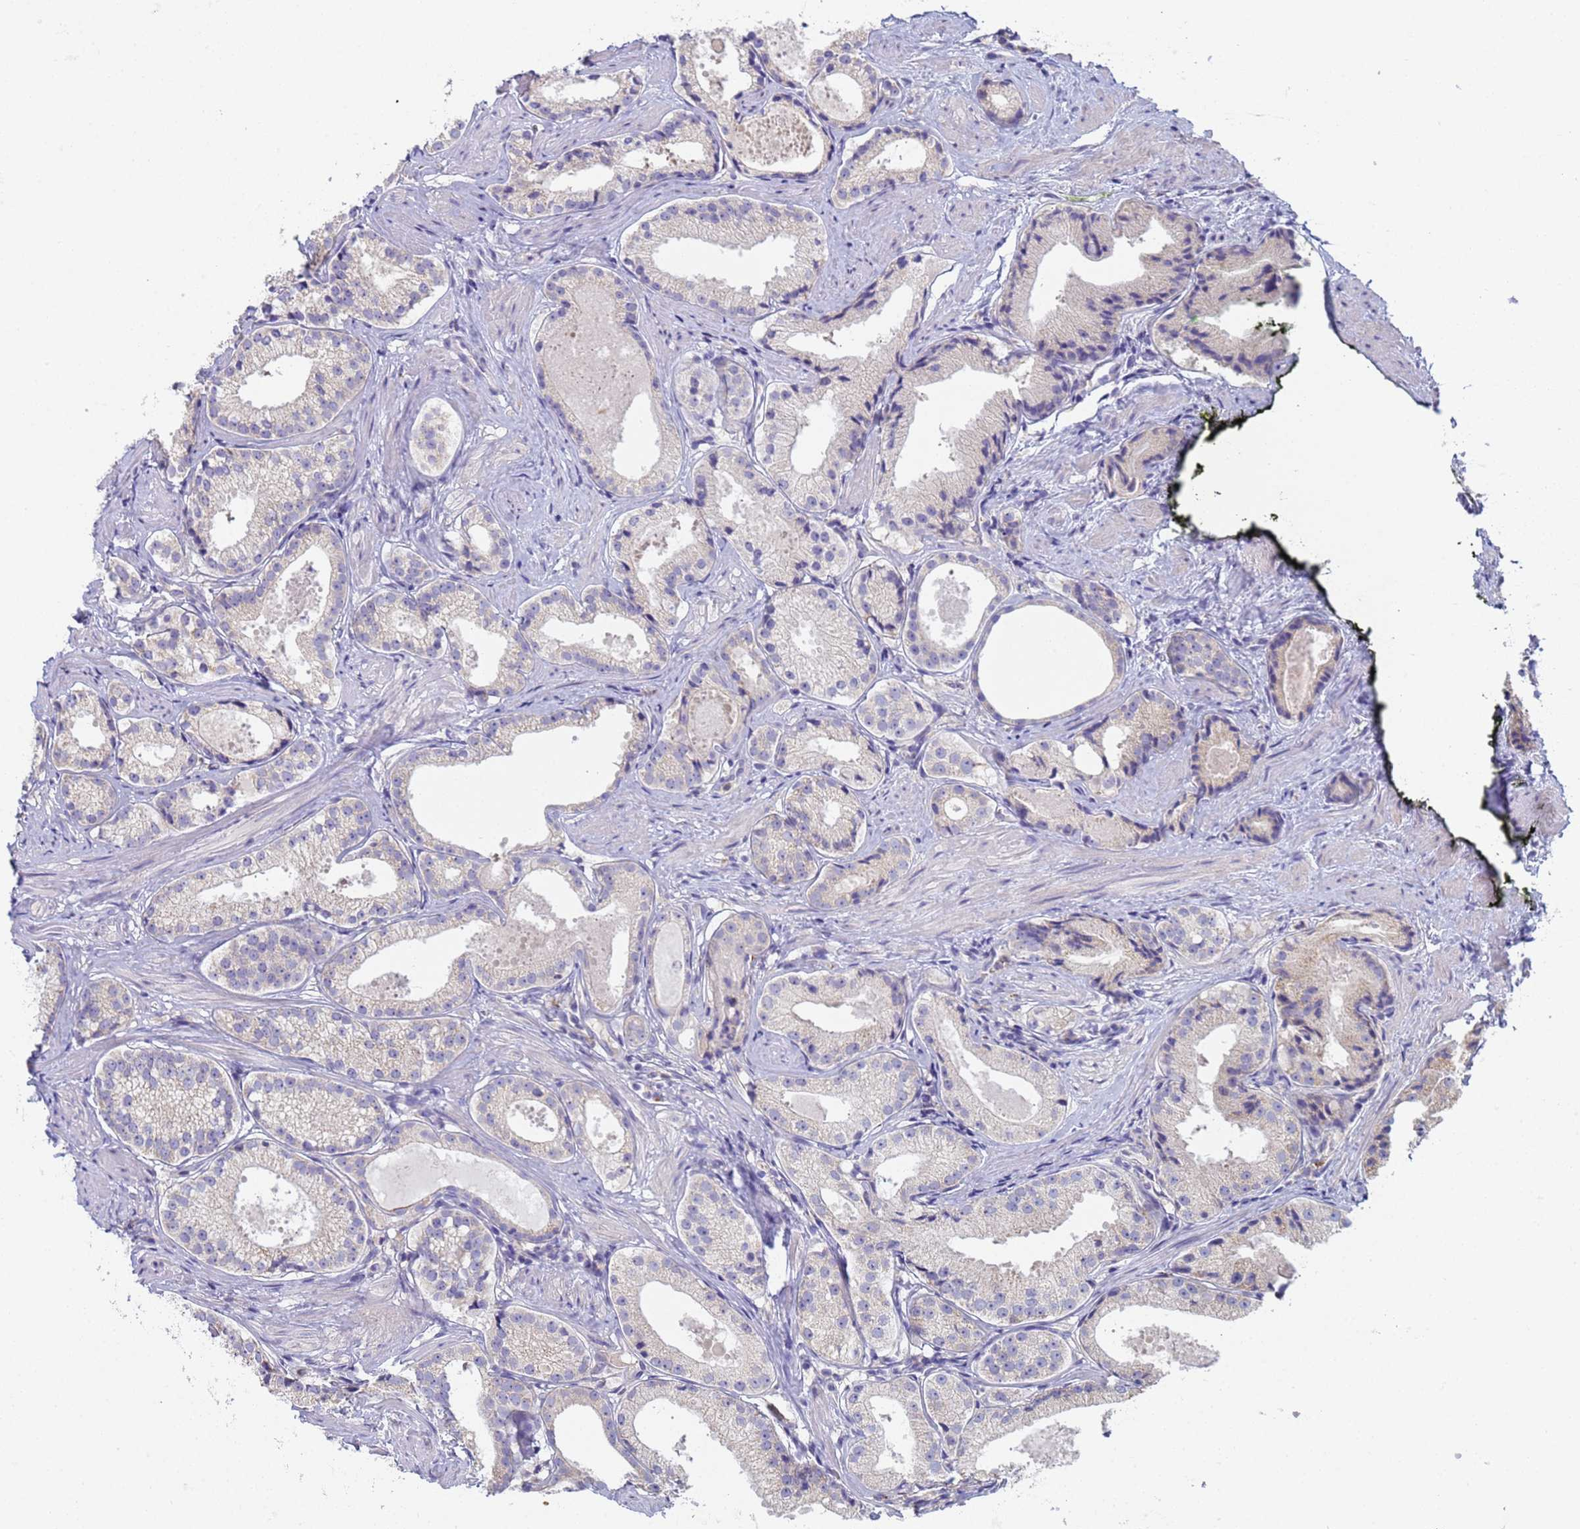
{"staining": {"intensity": "weak", "quantity": "<25%", "location": "cytoplasmic/membranous"}, "tissue": "prostate cancer", "cell_type": "Tumor cells", "image_type": "cancer", "snomed": [{"axis": "morphology", "description": "Adenocarcinoma, Low grade"}, {"axis": "topography", "description": "Prostate"}], "caption": "There is no significant positivity in tumor cells of low-grade adenocarcinoma (prostate).", "gene": "CR1", "patient": {"sex": "male", "age": 57}}